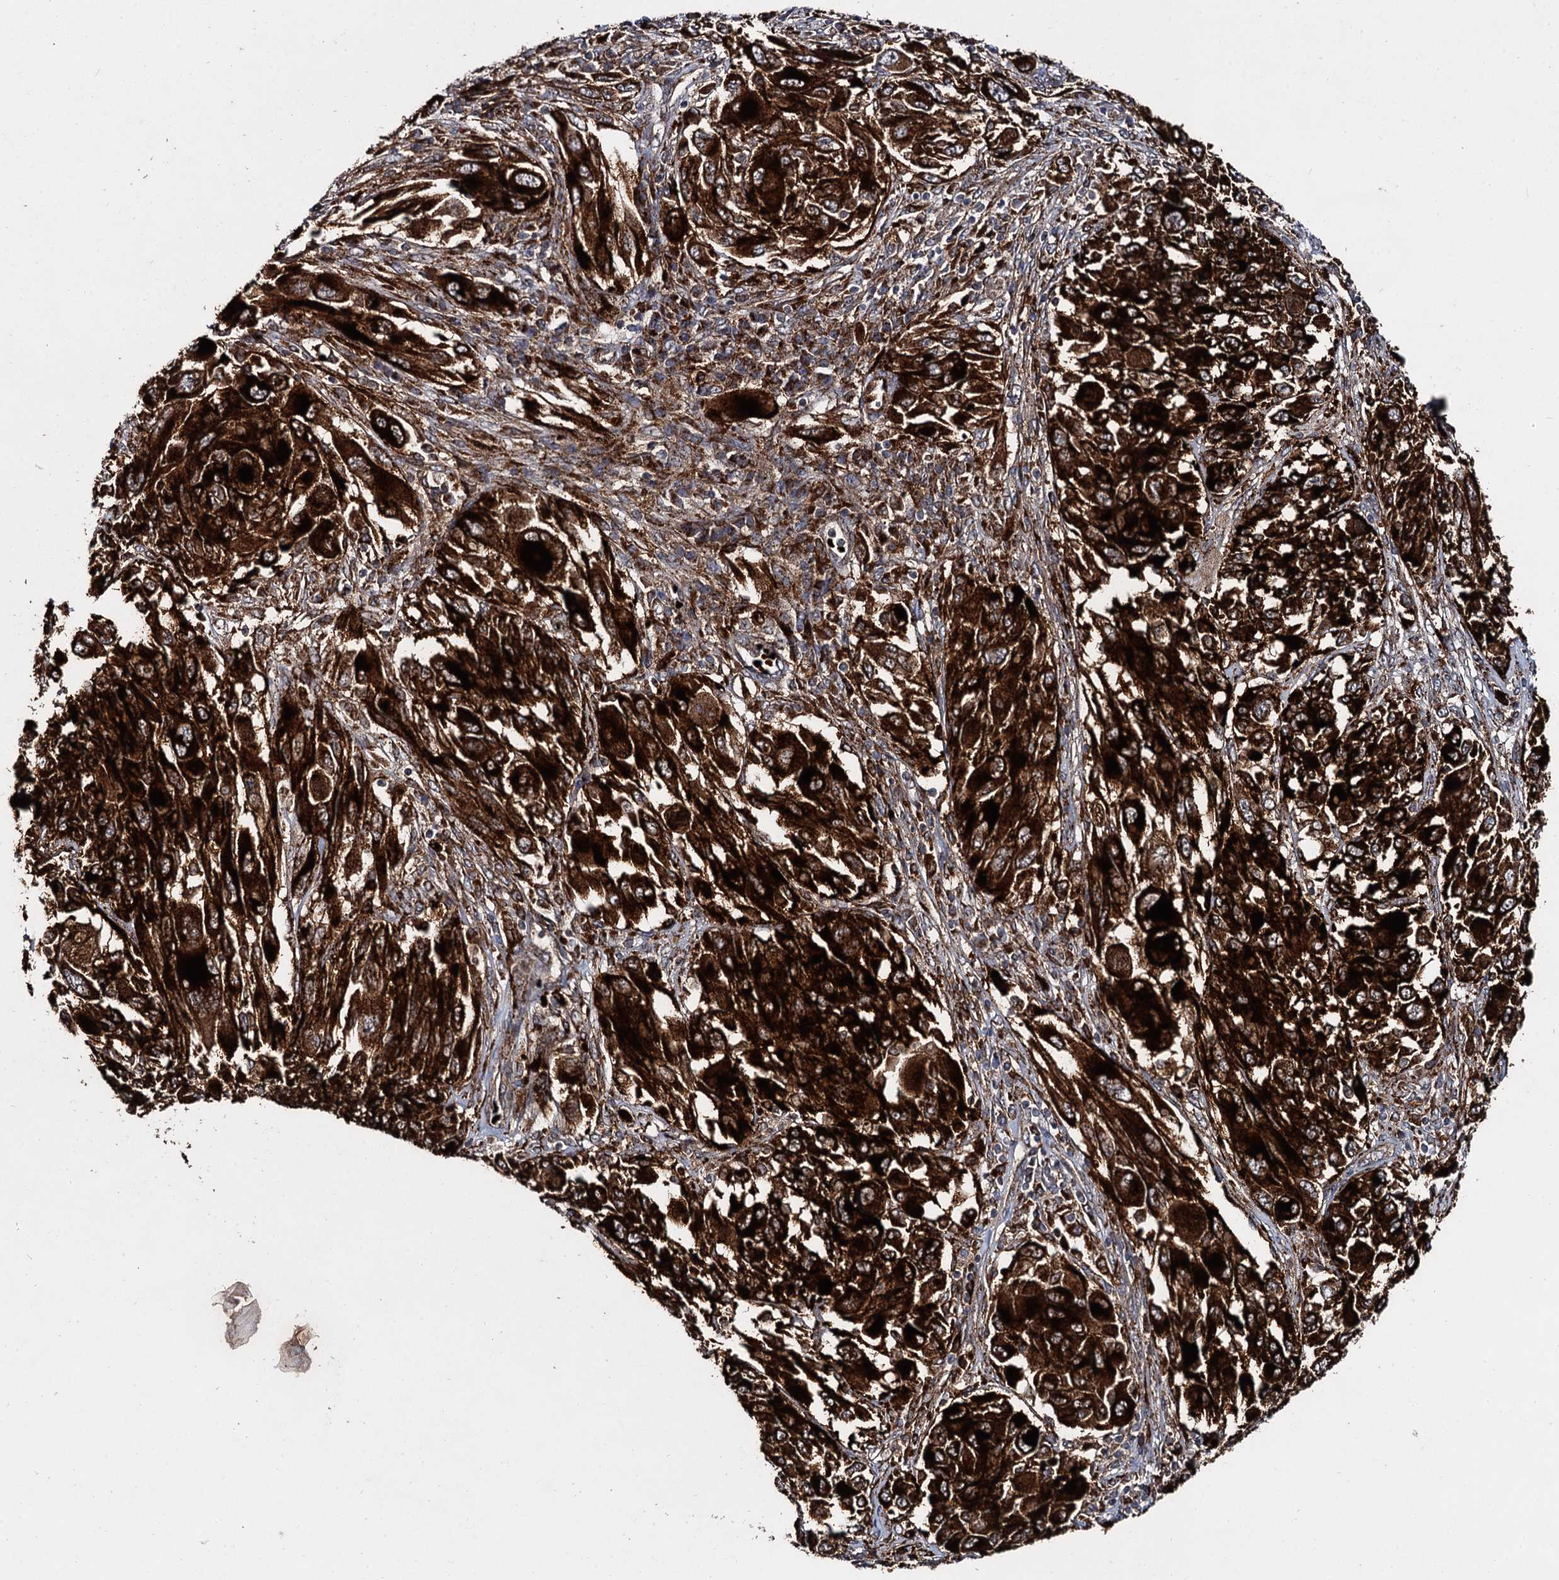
{"staining": {"intensity": "strong", "quantity": ">75%", "location": "cytoplasmic/membranous"}, "tissue": "melanoma", "cell_type": "Tumor cells", "image_type": "cancer", "snomed": [{"axis": "morphology", "description": "Malignant melanoma, NOS"}, {"axis": "topography", "description": "Skin"}], "caption": "The photomicrograph reveals immunohistochemical staining of malignant melanoma. There is strong cytoplasmic/membranous positivity is appreciated in about >75% of tumor cells.", "gene": "GBA1", "patient": {"sex": "female", "age": 91}}